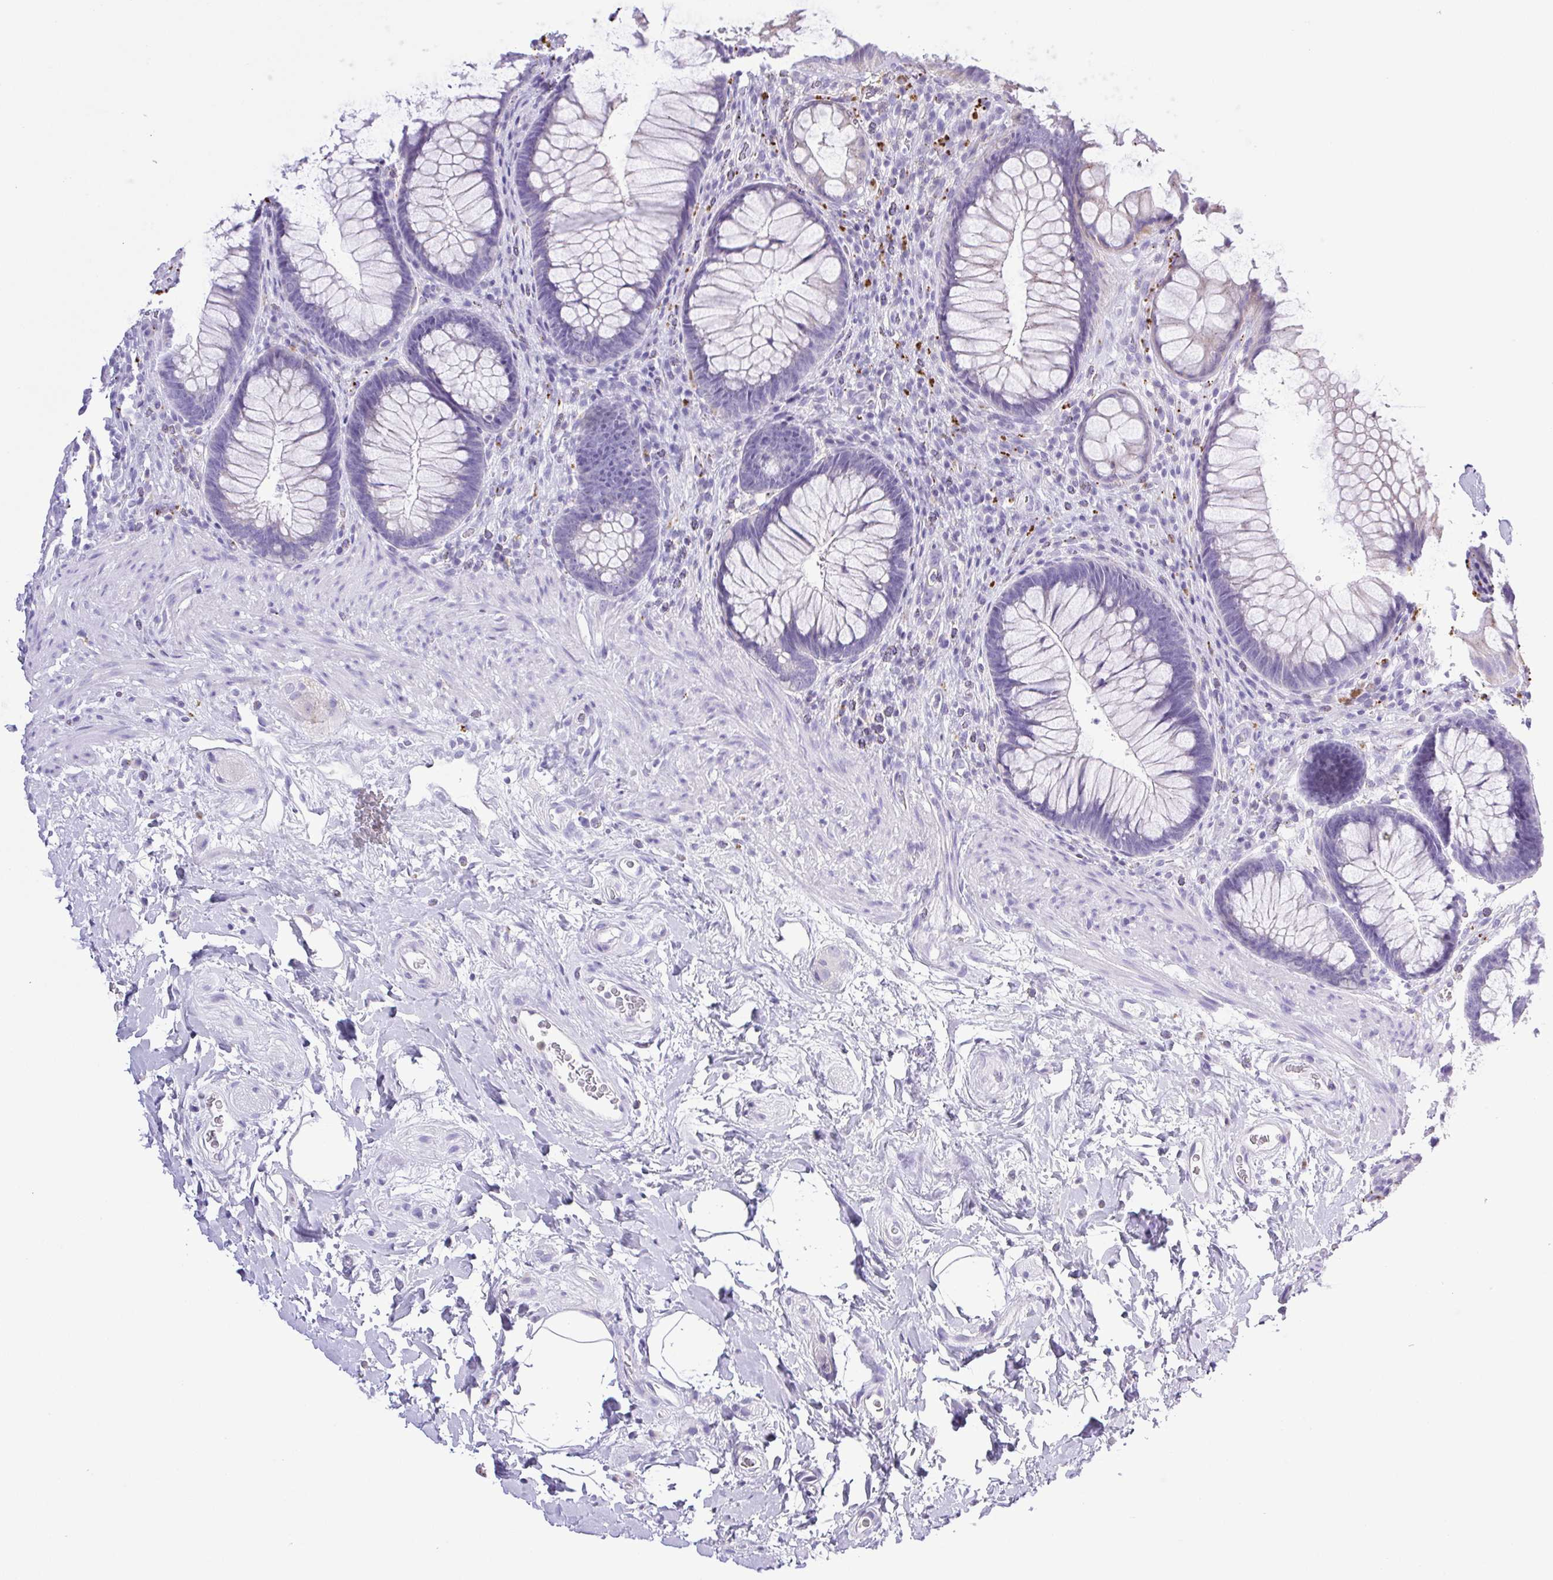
{"staining": {"intensity": "negative", "quantity": "none", "location": "none"}, "tissue": "rectum", "cell_type": "Glandular cells", "image_type": "normal", "snomed": [{"axis": "morphology", "description": "Normal tissue, NOS"}, {"axis": "topography", "description": "Smooth muscle"}, {"axis": "topography", "description": "Rectum"}], "caption": "Immunohistochemistry (IHC) photomicrograph of normal human rectum stained for a protein (brown), which demonstrates no expression in glandular cells. The staining was performed using DAB (3,3'-diaminobenzidine) to visualize the protein expression in brown, while the nuclei were stained in blue with hematoxylin (Magnification: 20x).", "gene": "SYNPR", "patient": {"sex": "male", "age": 53}}